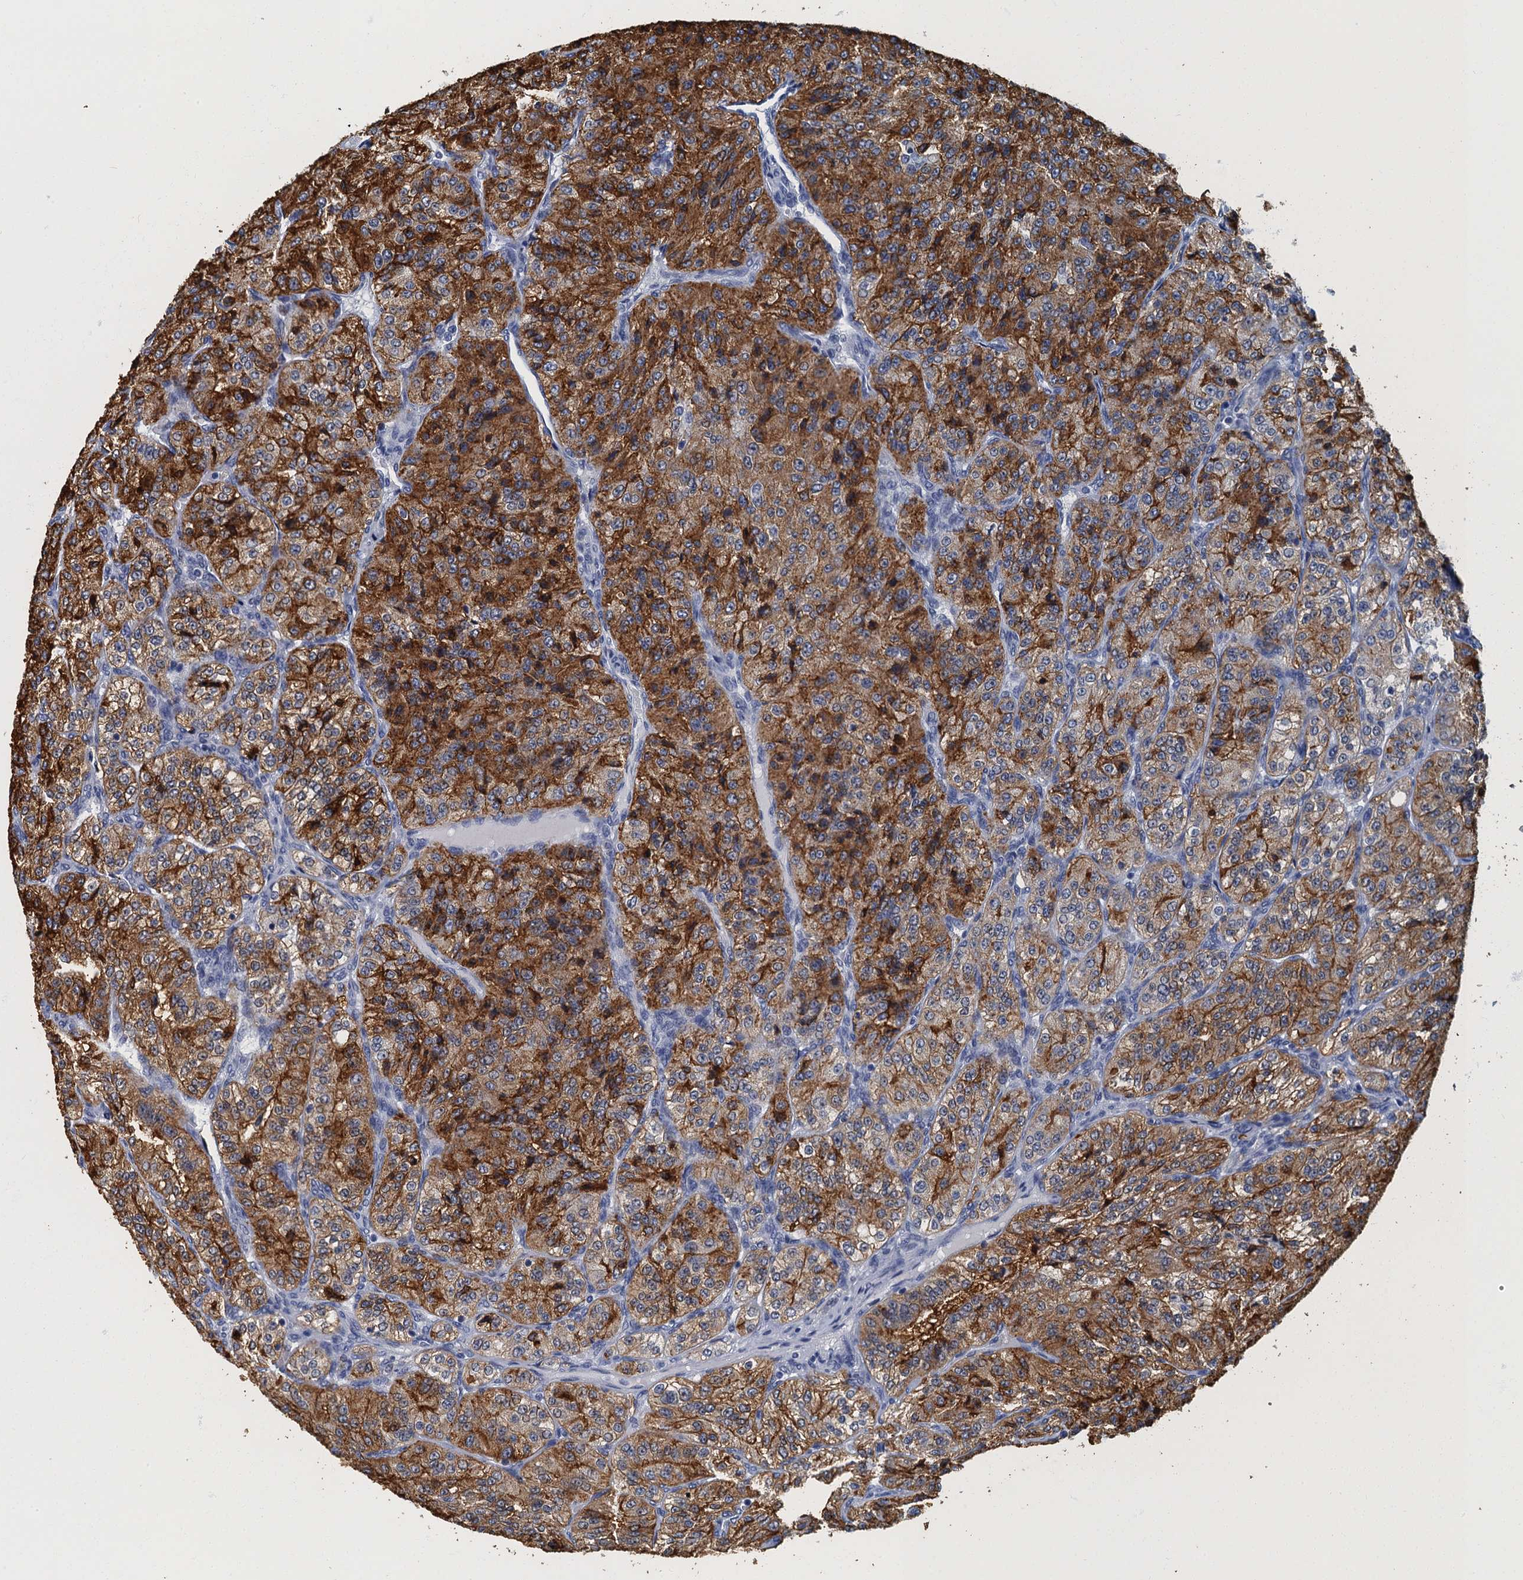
{"staining": {"intensity": "strong", "quantity": ">75%", "location": "cytoplasmic/membranous"}, "tissue": "renal cancer", "cell_type": "Tumor cells", "image_type": "cancer", "snomed": [{"axis": "morphology", "description": "Adenocarcinoma, NOS"}, {"axis": "topography", "description": "Kidney"}], "caption": "This is an image of immunohistochemistry (IHC) staining of adenocarcinoma (renal), which shows strong expression in the cytoplasmic/membranous of tumor cells.", "gene": "GADL1", "patient": {"sex": "female", "age": 63}}